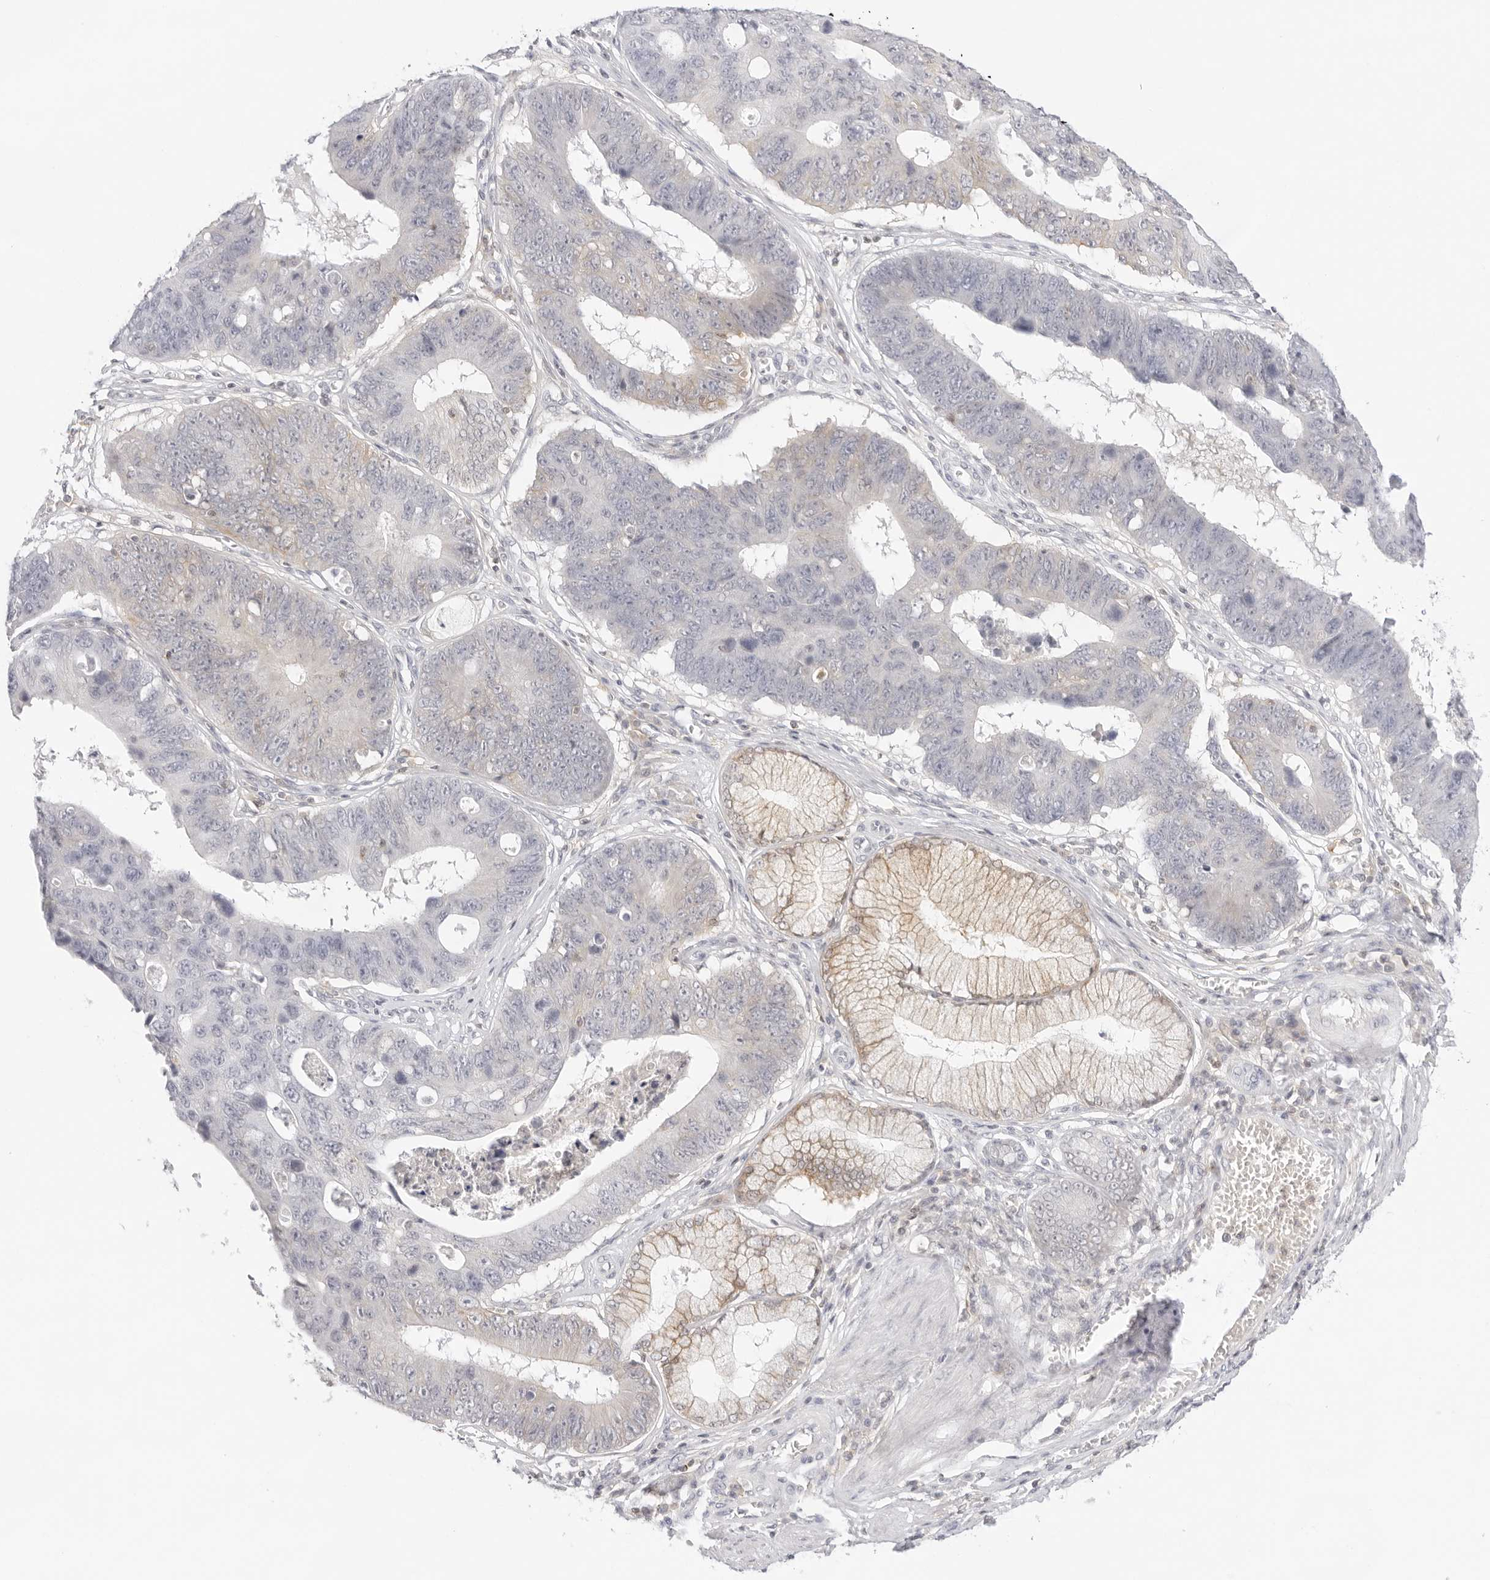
{"staining": {"intensity": "negative", "quantity": "none", "location": "none"}, "tissue": "stomach cancer", "cell_type": "Tumor cells", "image_type": "cancer", "snomed": [{"axis": "morphology", "description": "Adenocarcinoma, NOS"}, {"axis": "topography", "description": "Stomach"}], "caption": "Stomach adenocarcinoma was stained to show a protein in brown. There is no significant positivity in tumor cells.", "gene": "TNFRSF14", "patient": {"sex": "male", "age": 59}}